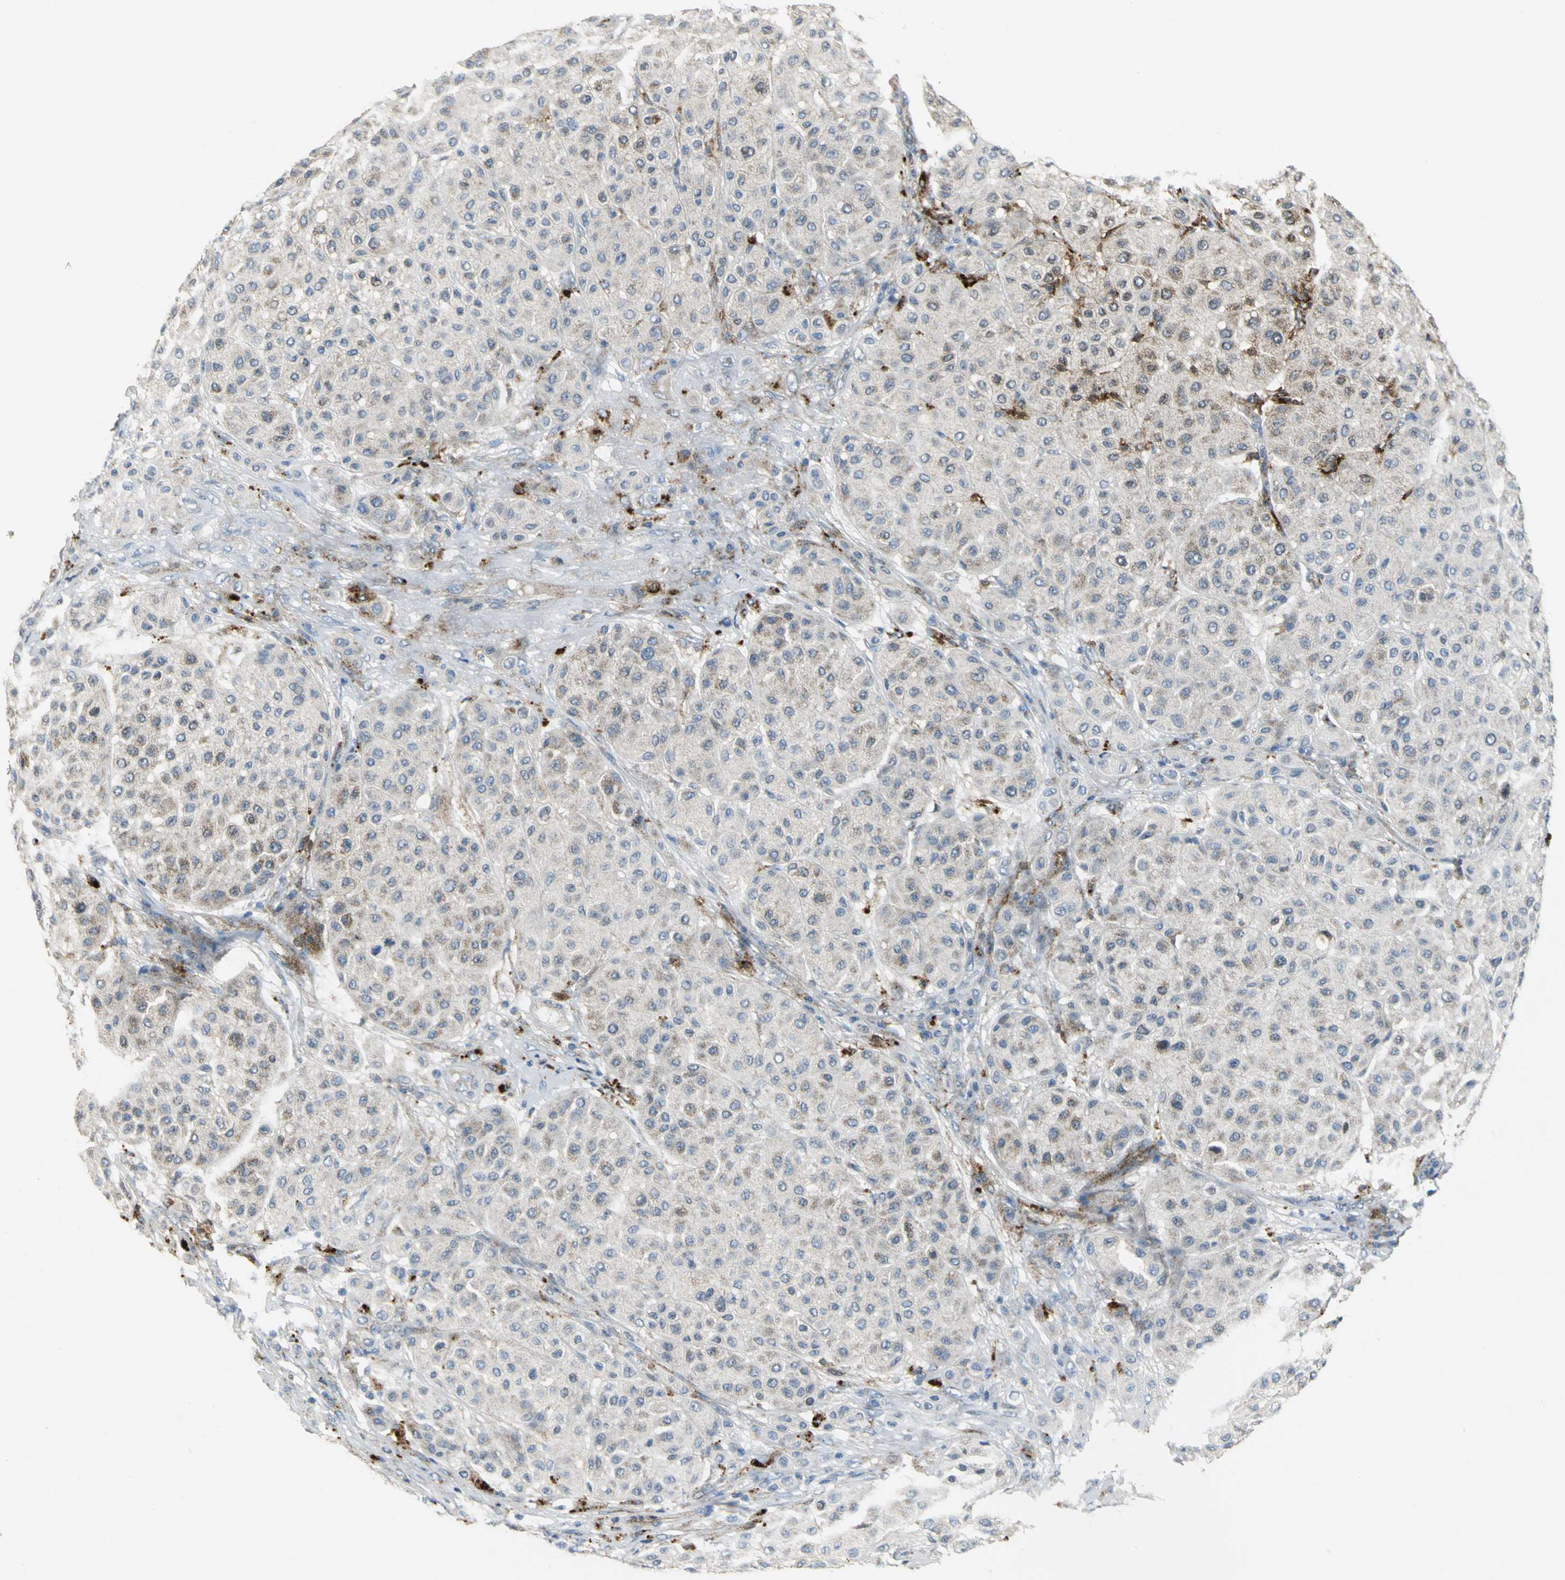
{"staining": {"intensity": "weak", "quantity": "25%-75%", "location": "cytoplasmic/membranous"}, "tissue": "melanoma", "cell_type": "Tumor cells", "image_type": "cancer", "snomed": [{"axis": "morphology", "description": "Normal tissue, NOS"}, {"axis": "morphology", "description": "Malignant melanoma, Metastatic site"}, {"axis": "topography", "description": "Skin"}], "caption": "A micrograph of human malignant melanoma (metastatic site) stained for a protein reveals weak cytoplasmic/membranous brown staining in tumor cells.", "gene": "SPPL2B", "patient": {"sex": "male", "age": 41}}